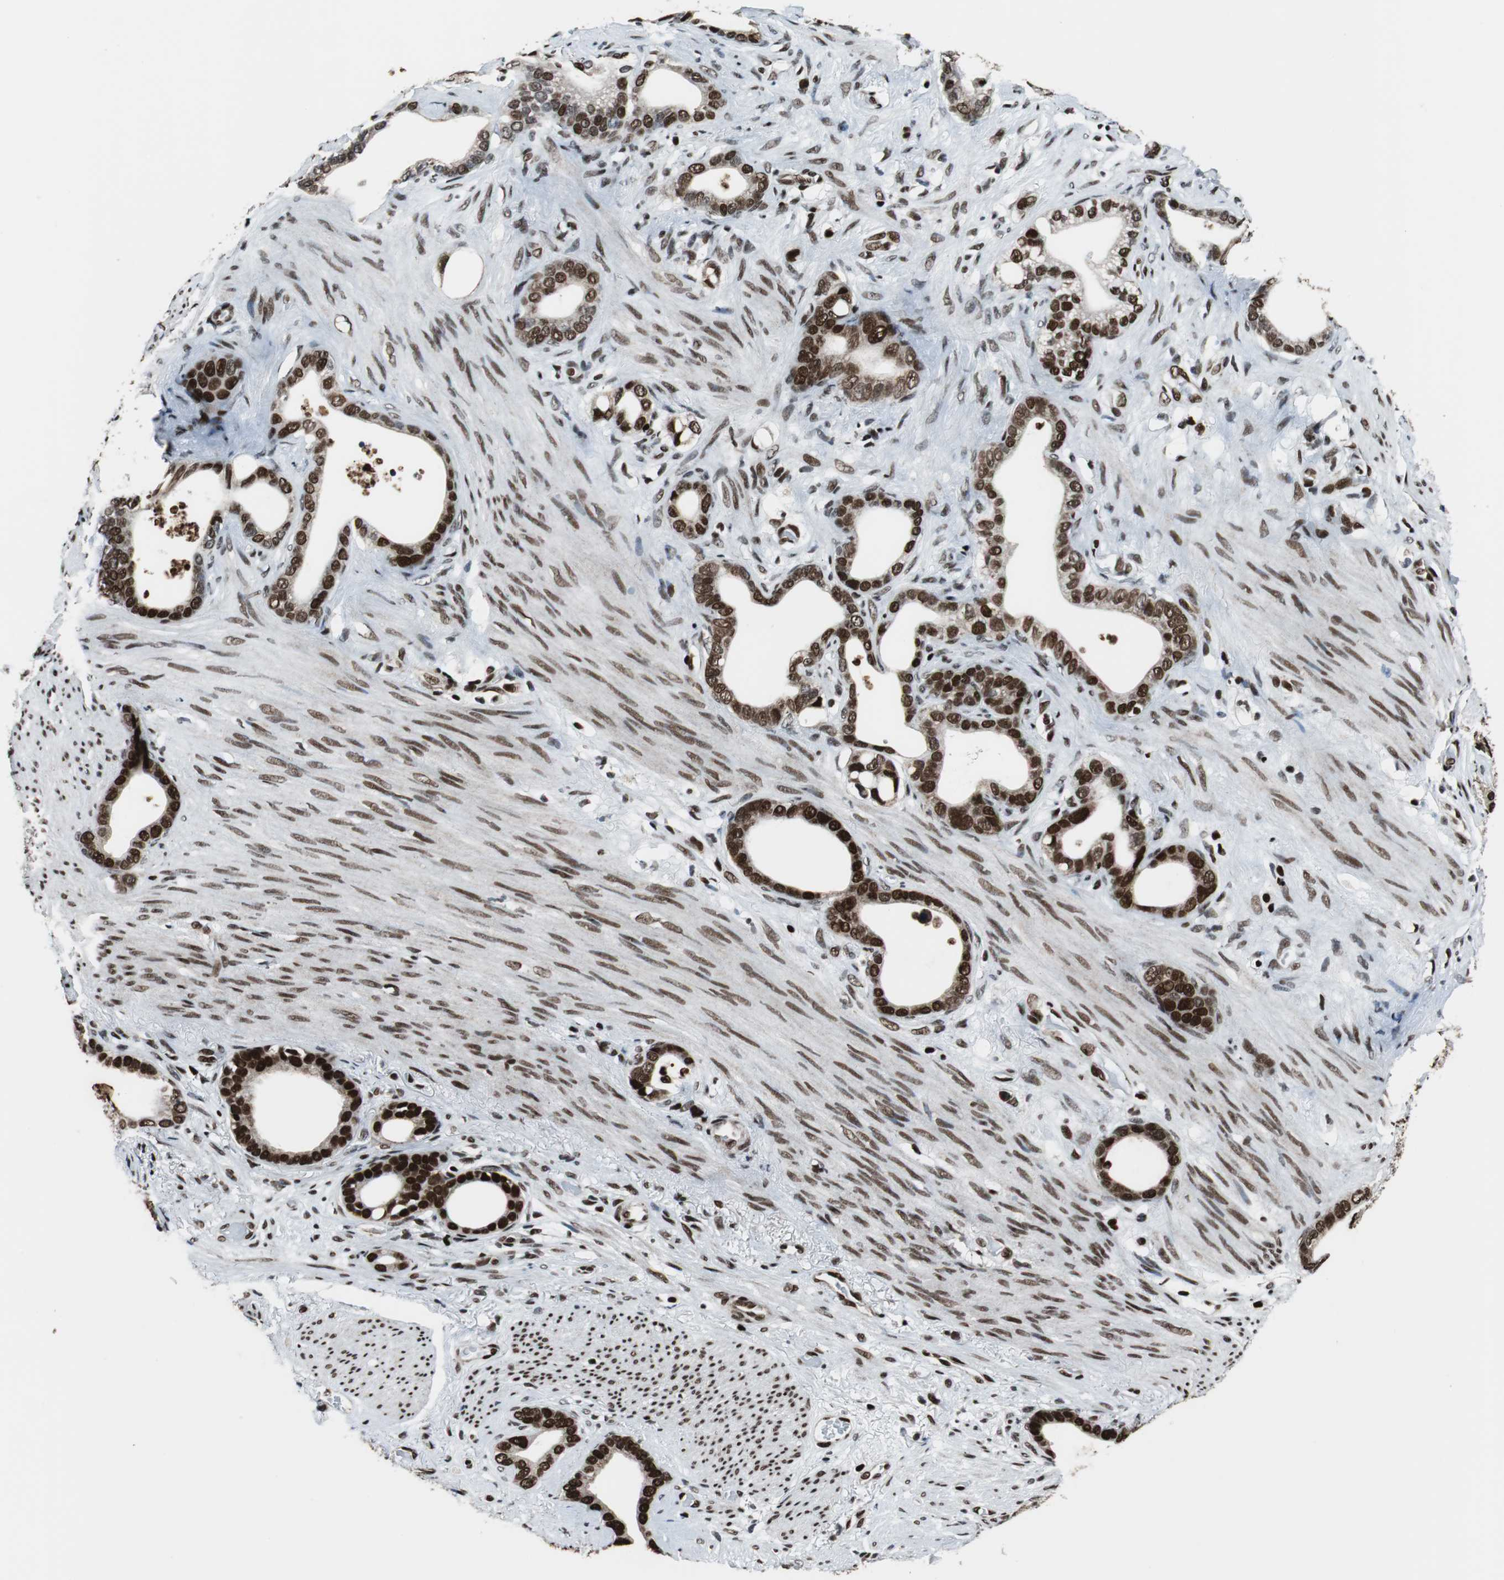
{"staining": {"intensity": "strong", "quantity": ">75%", "location": "nuclear"}, "tissue": "stomach cancer", "cell_type": "Tumor cells", "image_type": "cancer", "snomed": [{"axis": "morphology", "description": "Adenocarcinoma, NOS"}, {"axis": "topography", "description": "Stomach"}], "caption": "The micrograph shows staining of stomach adenocarcinoma, revealing strong nuclear protein expression (brown color) within tumor cells.", "gene": "HDAC1", "patient": {"sex": "female", "age": 75}}